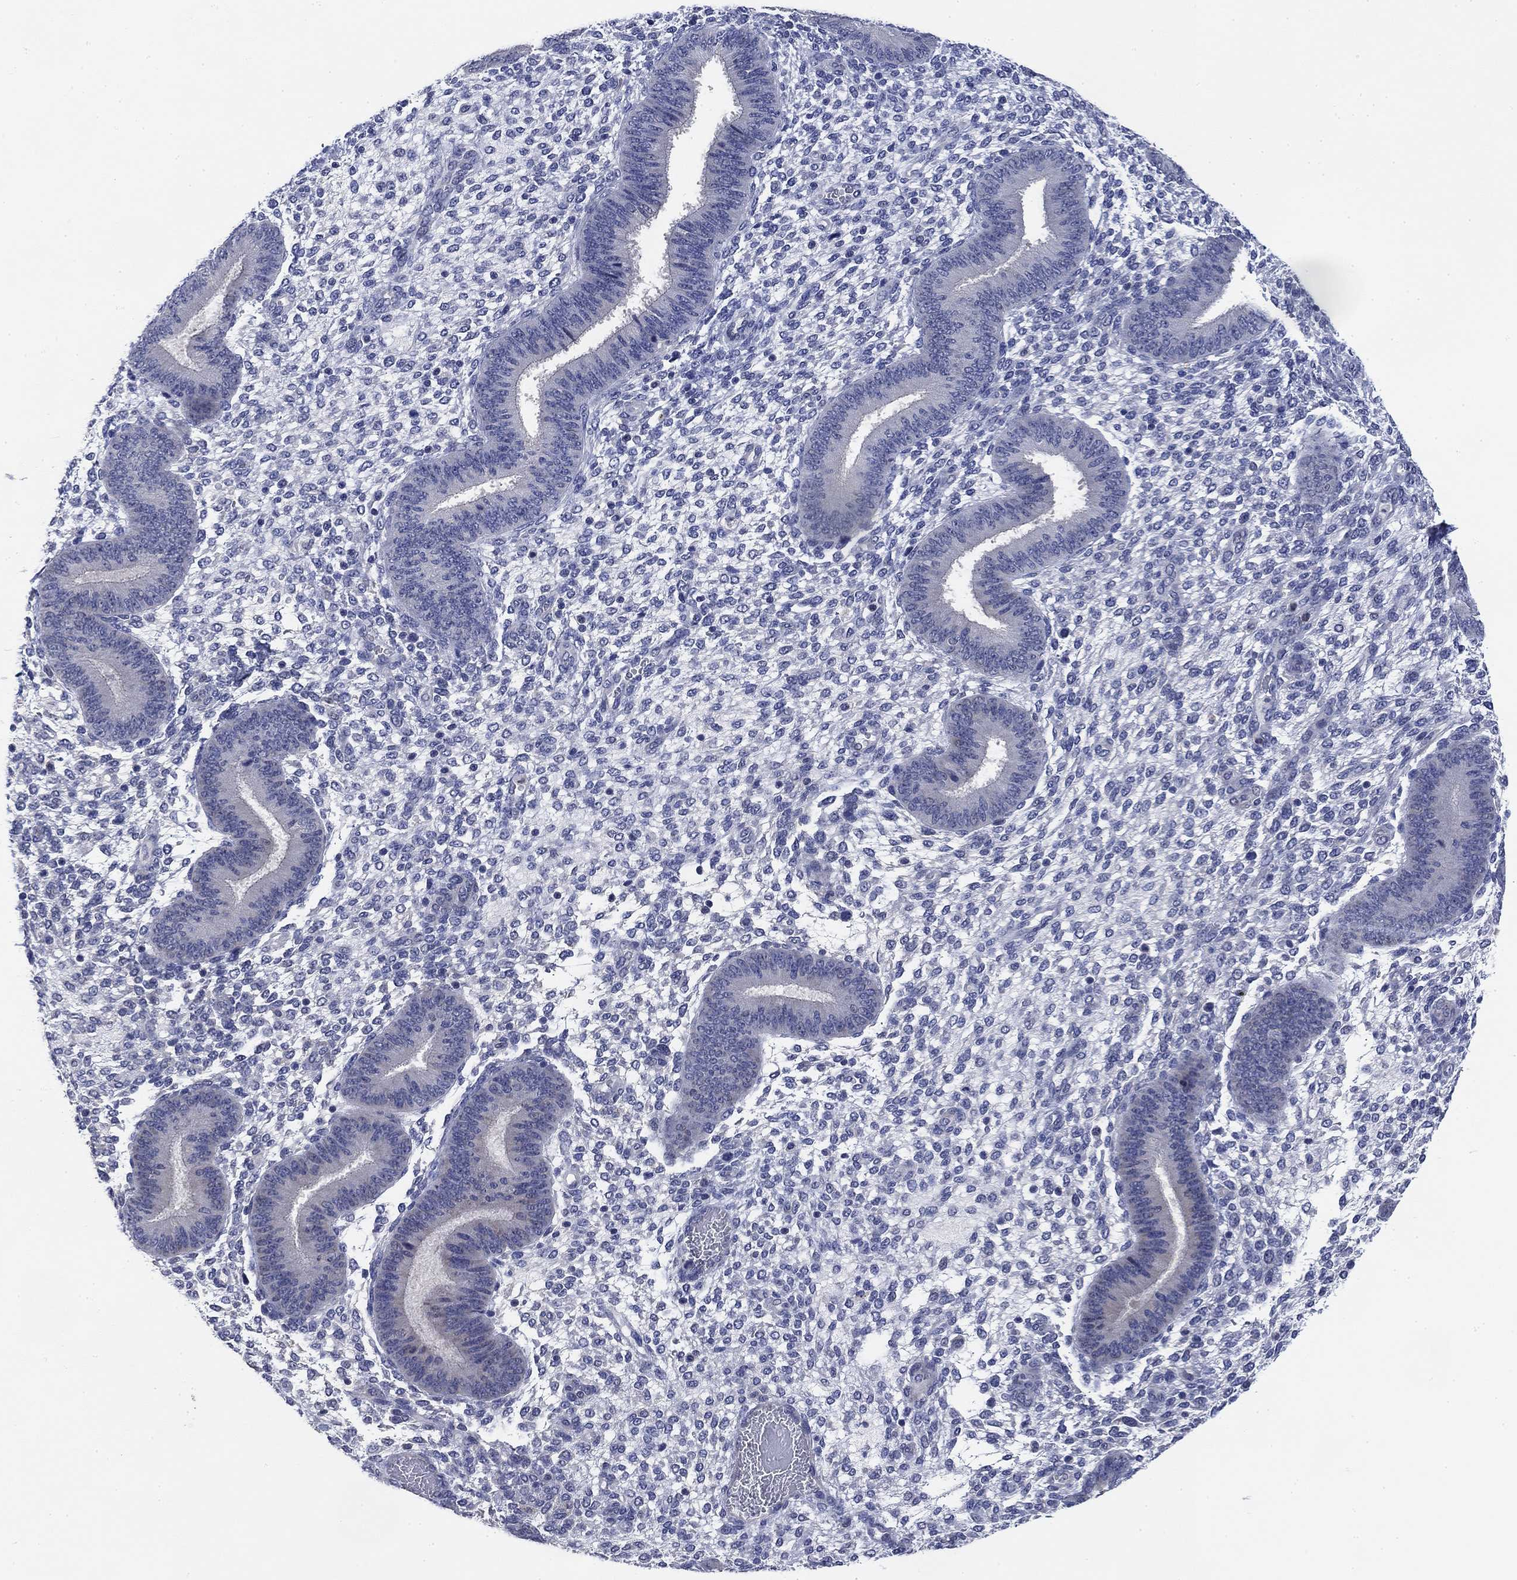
{"staining": {"intensity": "negative", "quantity": "none", "location": "none"}, "tissue": "endometrium", "cell_type": "Cells in endometrial stroma", "image_type": "normal", "snomed": [{"axis": "morphology", "description": "Normal tissue, NOS"}, {"axis": "topography", "description": "Endometrium"}], "caption": "Protein analysis of benign endometrium reveals no significant expression in cells in endometrial stroma.", "gene": "DAZL", "patient": {"sex": "female", "age": 39}}